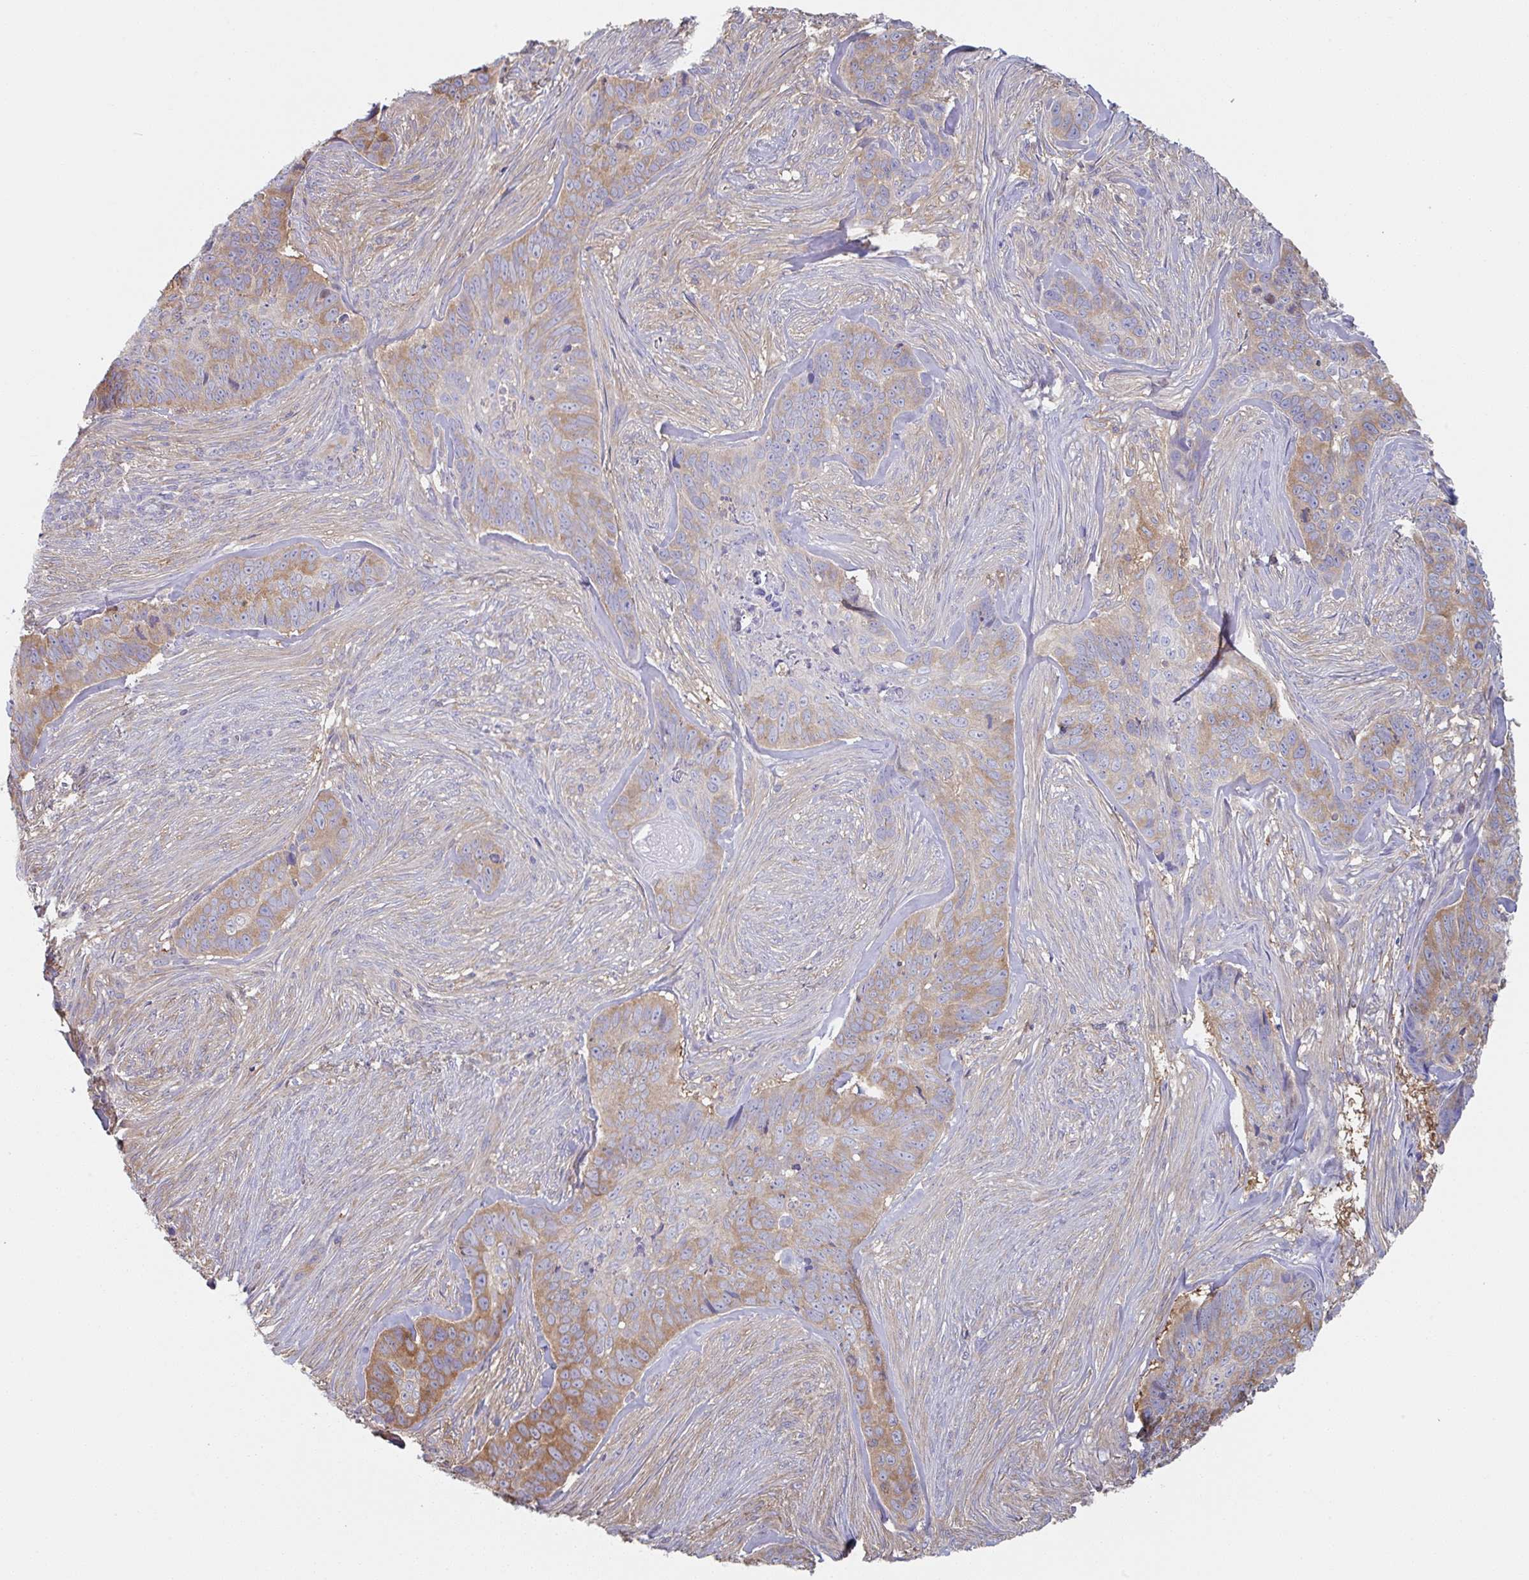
{"staining": {"intensity": "moderate", "quantity": ">75%", "location": "cytoplasmic/membranous"}, "tissue": "skin cancer", "cell_type": "Tumor cells", "image_type": "cancer", "snomed": [{"axis": "morphology", "description": "Basal cell carcinoma"}, {"axis": "topography", "description": "Skin"}], "caption": "This is a micrograph of immunohistochemistry staining of skin basal cell carcinoma, which shows moderate staining in the cytoplasmic/membranous of tumor cells.", "gene": "AMPD2", "patient": {"sex": "female", "age": 82}}